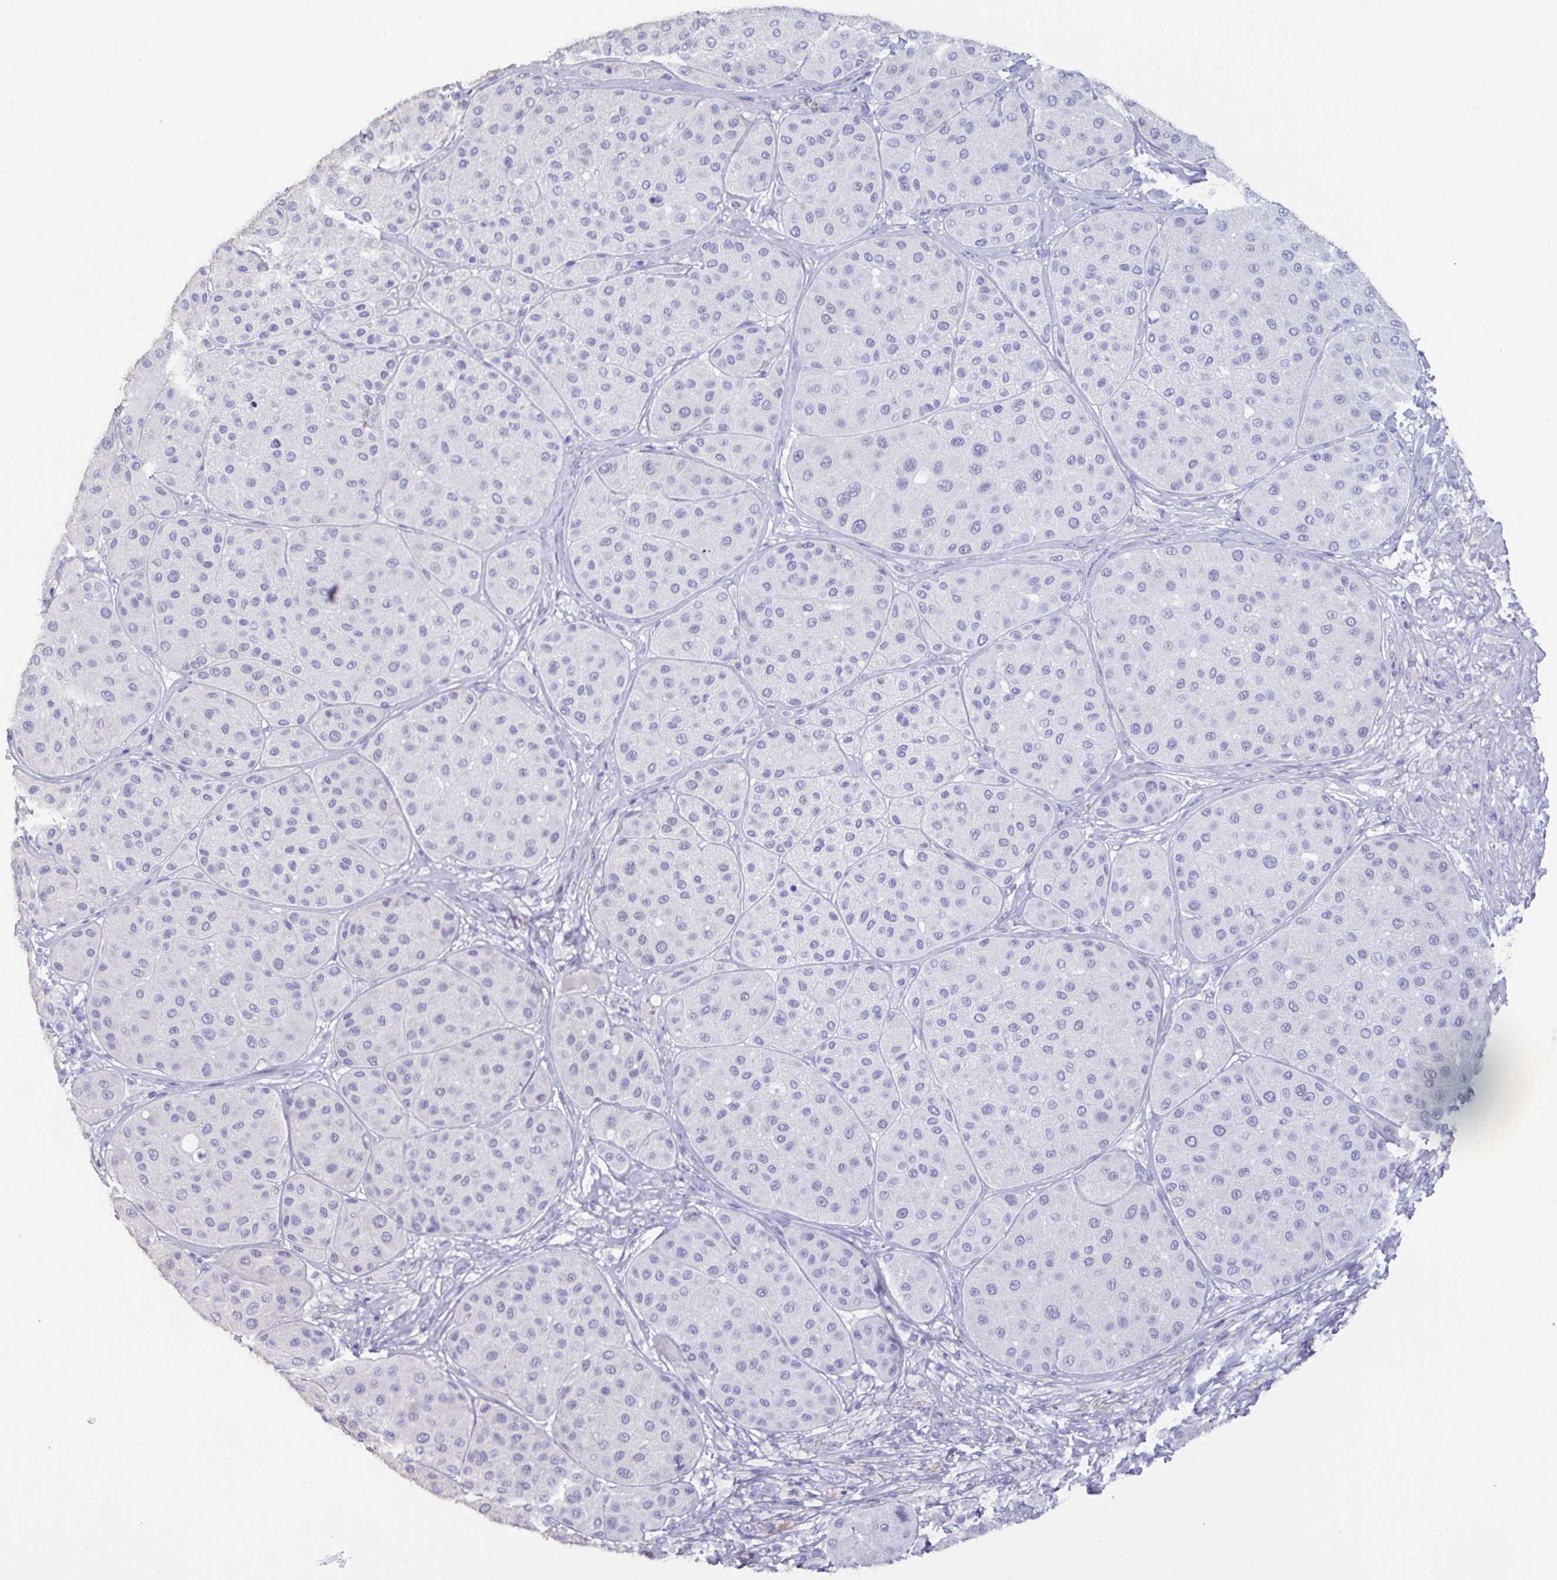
{"staining": {"intensity": "negative", "quantity": "none", "location": "none"}, "tissue": "melanoma", "cell_type": "Tumor cells", "image_type": "cancer", "snomed": [{"axis": "morphology", "description": "Malignant melanoma, Metastatic site"}, {"axis": "topography", "description": "Smooth muscle"}], "caption": "Protein analysis of melanoma displays no significant staining in tumor cells.", "gene": "TNNC1", "patient": {"sex": "male", "age": 41}}